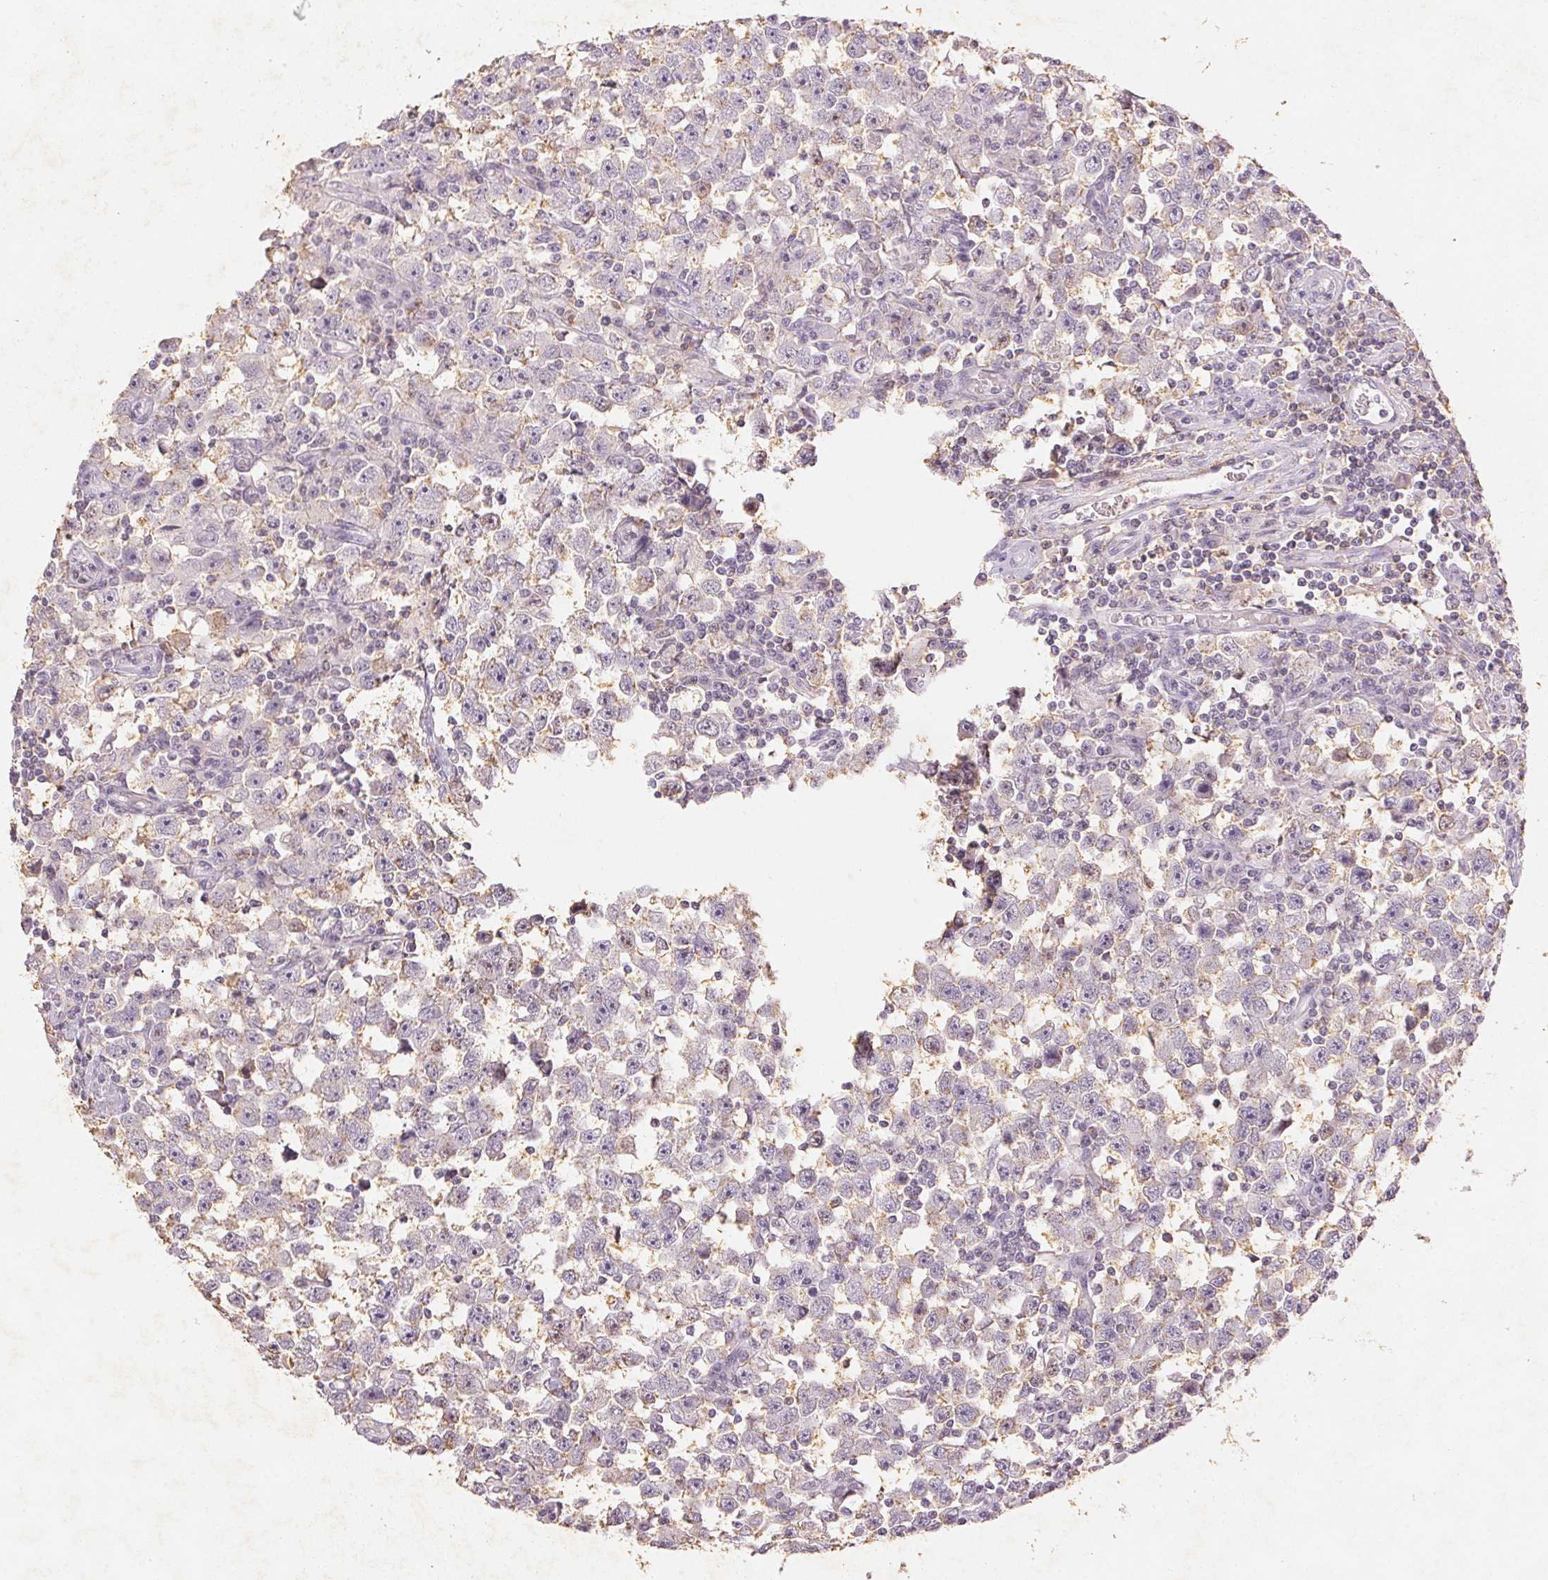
{"staining": {"intensity": "negative", "quantity": "none", "location": "none"}, "tissue": "testis cancer", "cell_type": "Tumor cells", "image_type": "cancer", "snomed": [{"axis": "morphology", "description": "Seminoma, NOS"}, {"axis": "topography", "description": "Testis"}], "caption": "High magnification brightfield microscopy of testis seminoma stained with DAB (brown) and counterstained with hematoxylin (blue): tumor cells show no significant positivity.", "gene": "SMTN", "patient": {"sex": "male", "age": 33}}